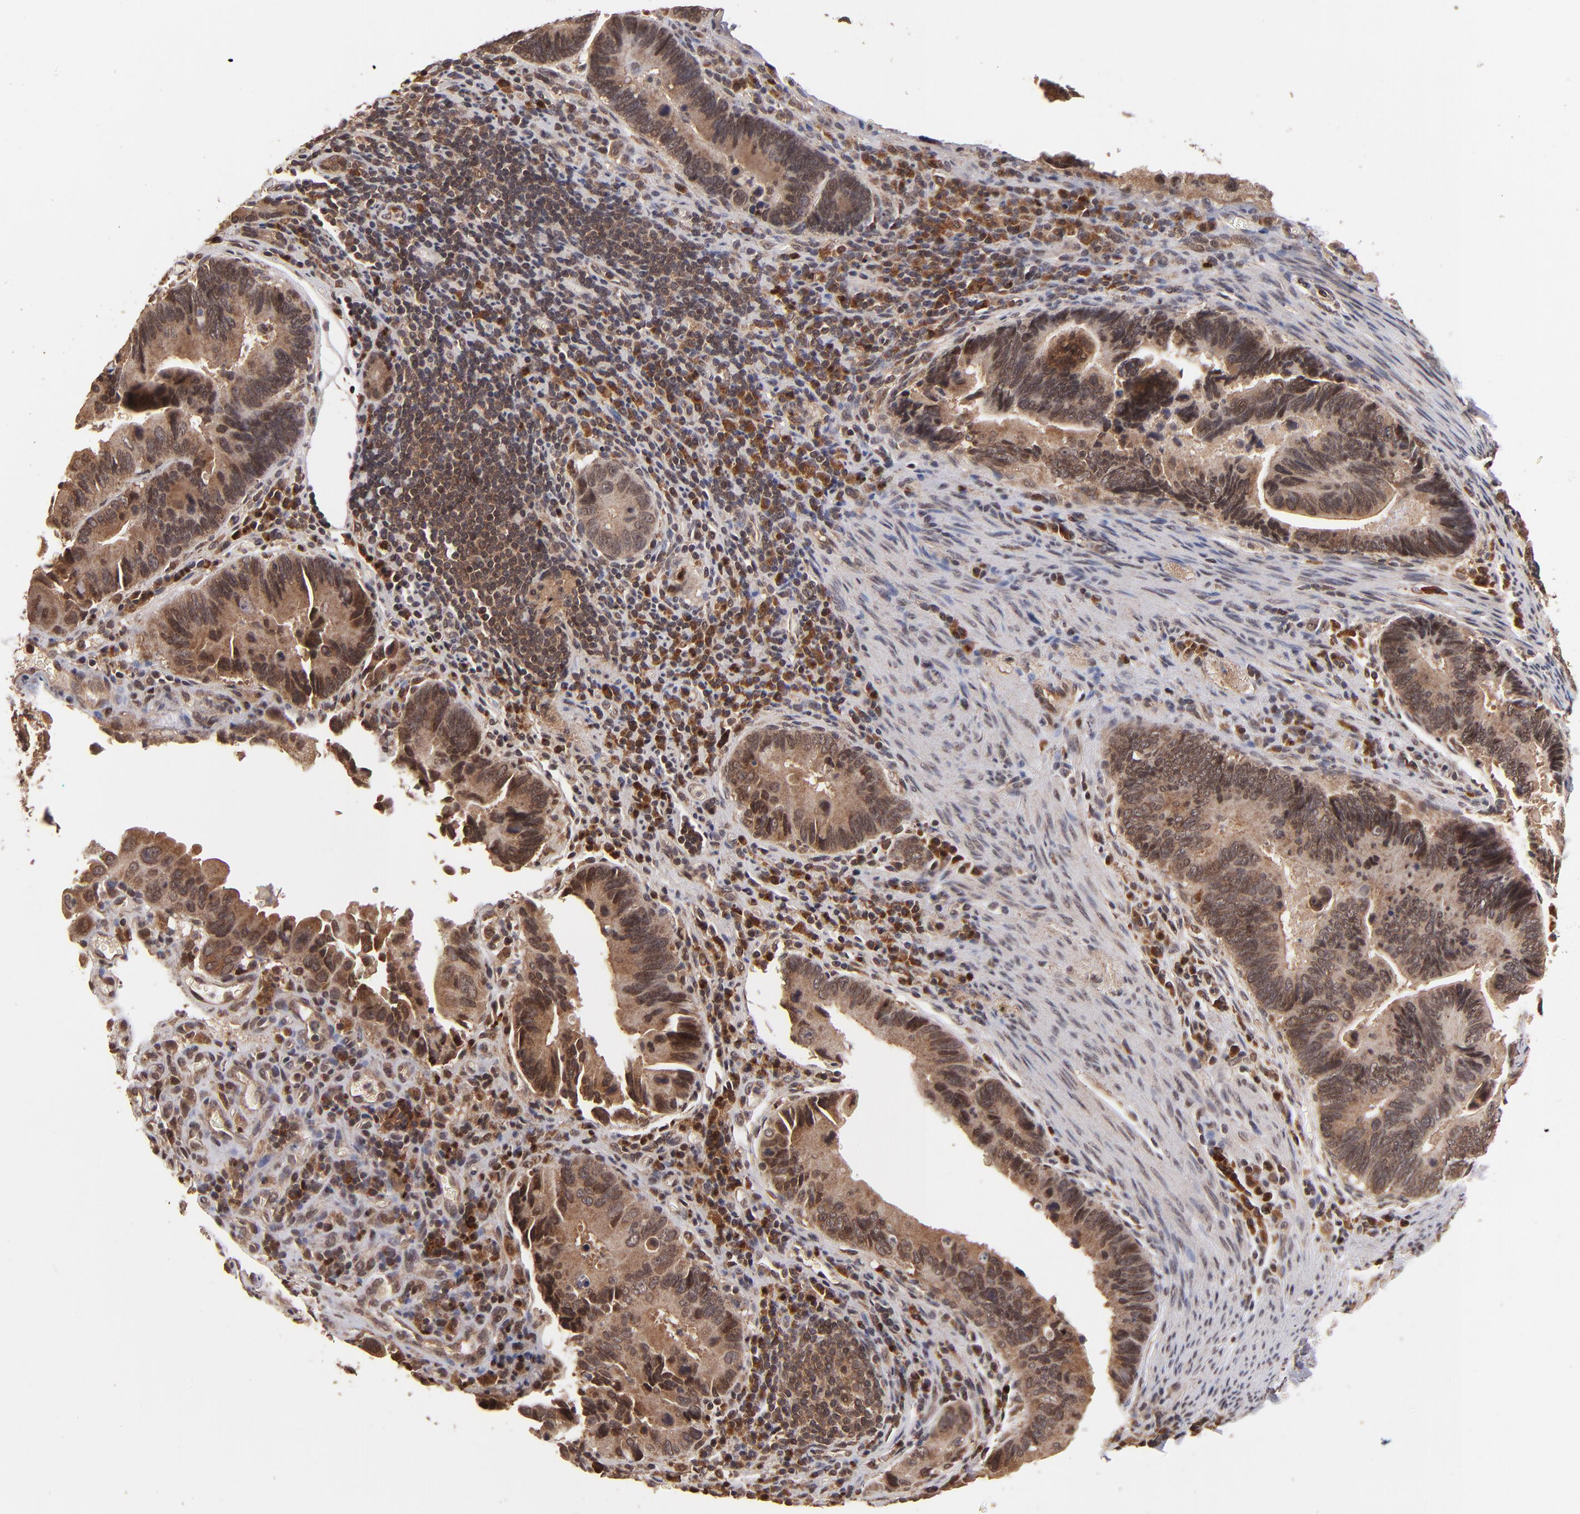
{"staining": {"intensity": "strong", "quantity": ">75%", "location": "cytoplasmic/membranous"}, "tissue": "pancreatic cancer", "cell_type": "Tumor cells", "image_type": "cancer", "snomed": [{"axis": "morphology", "description": "Adenocarcinoma, NOS"}, {"axis": "topography", "description": "Pancreas"}], "caption": "There is high levels of strong cytoplasmic/membranous expression in tumor cells of pancreatic cancer, as demonstrated by immunohistochemical staining (brown color).", "gene": "NFE2L2", "patient": {"sex": "female", "age": 70}}